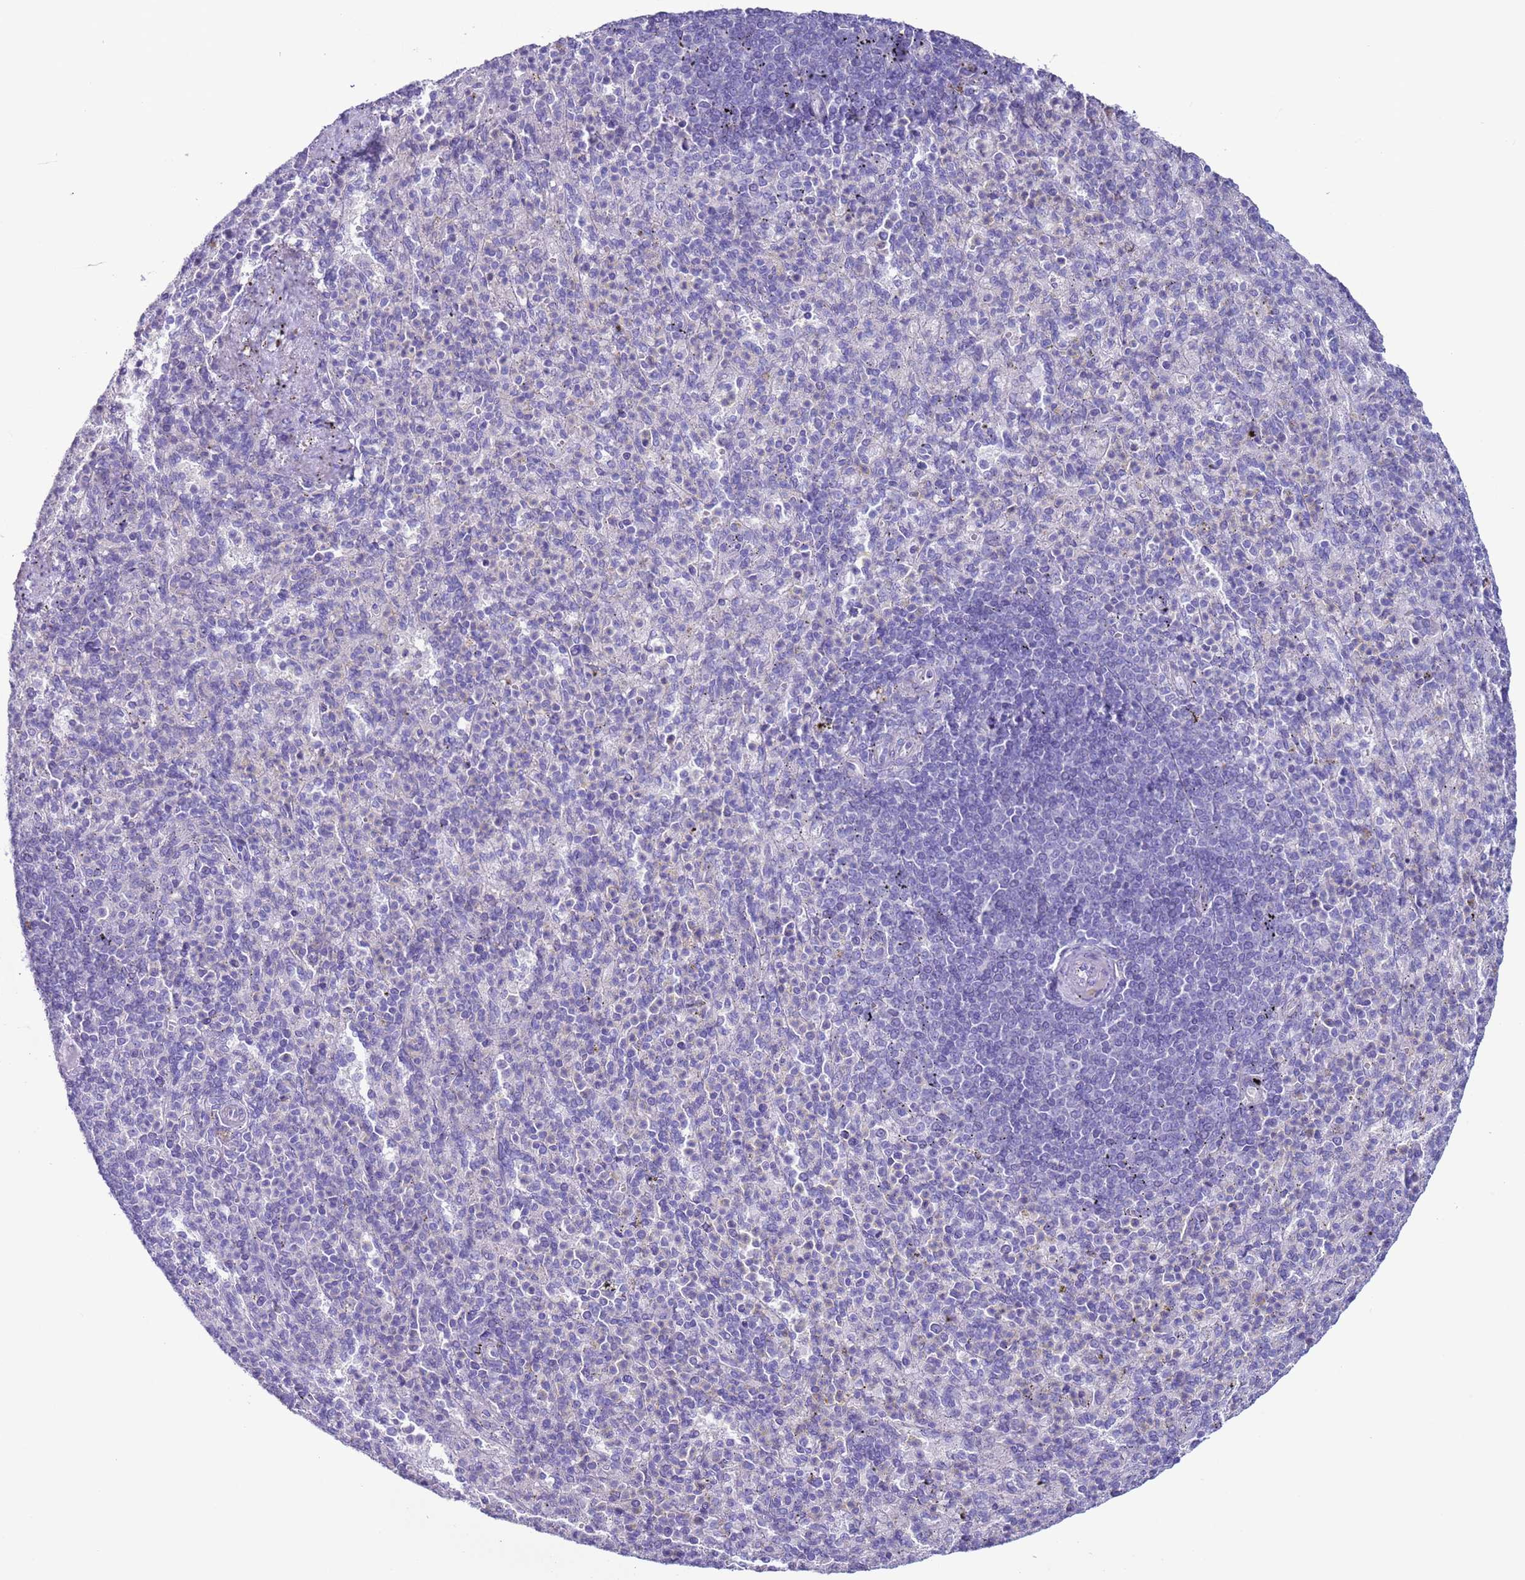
{"staining": {"intensity": "negative", "quantity": "none", "location": "none"}, "tissue": "spleen", "cell_type": "Cells in red pulp", "image_type": "normal", "snomed": [{"axis": "morphology", "description": "Normal tissue, NOS"}, {"axis": "topography", "description": "Spleen"}], "caption": "This is a micrograph of IHC staining of normal spleen, which shows no staining in cells in red pulp. Brightfield microscopy of IHC stained with DAB (brown) and hematoxylin (blue), captured at high magnification.", "gene": "NPAP1", "patient": {"sex": "female", "age": 74}}